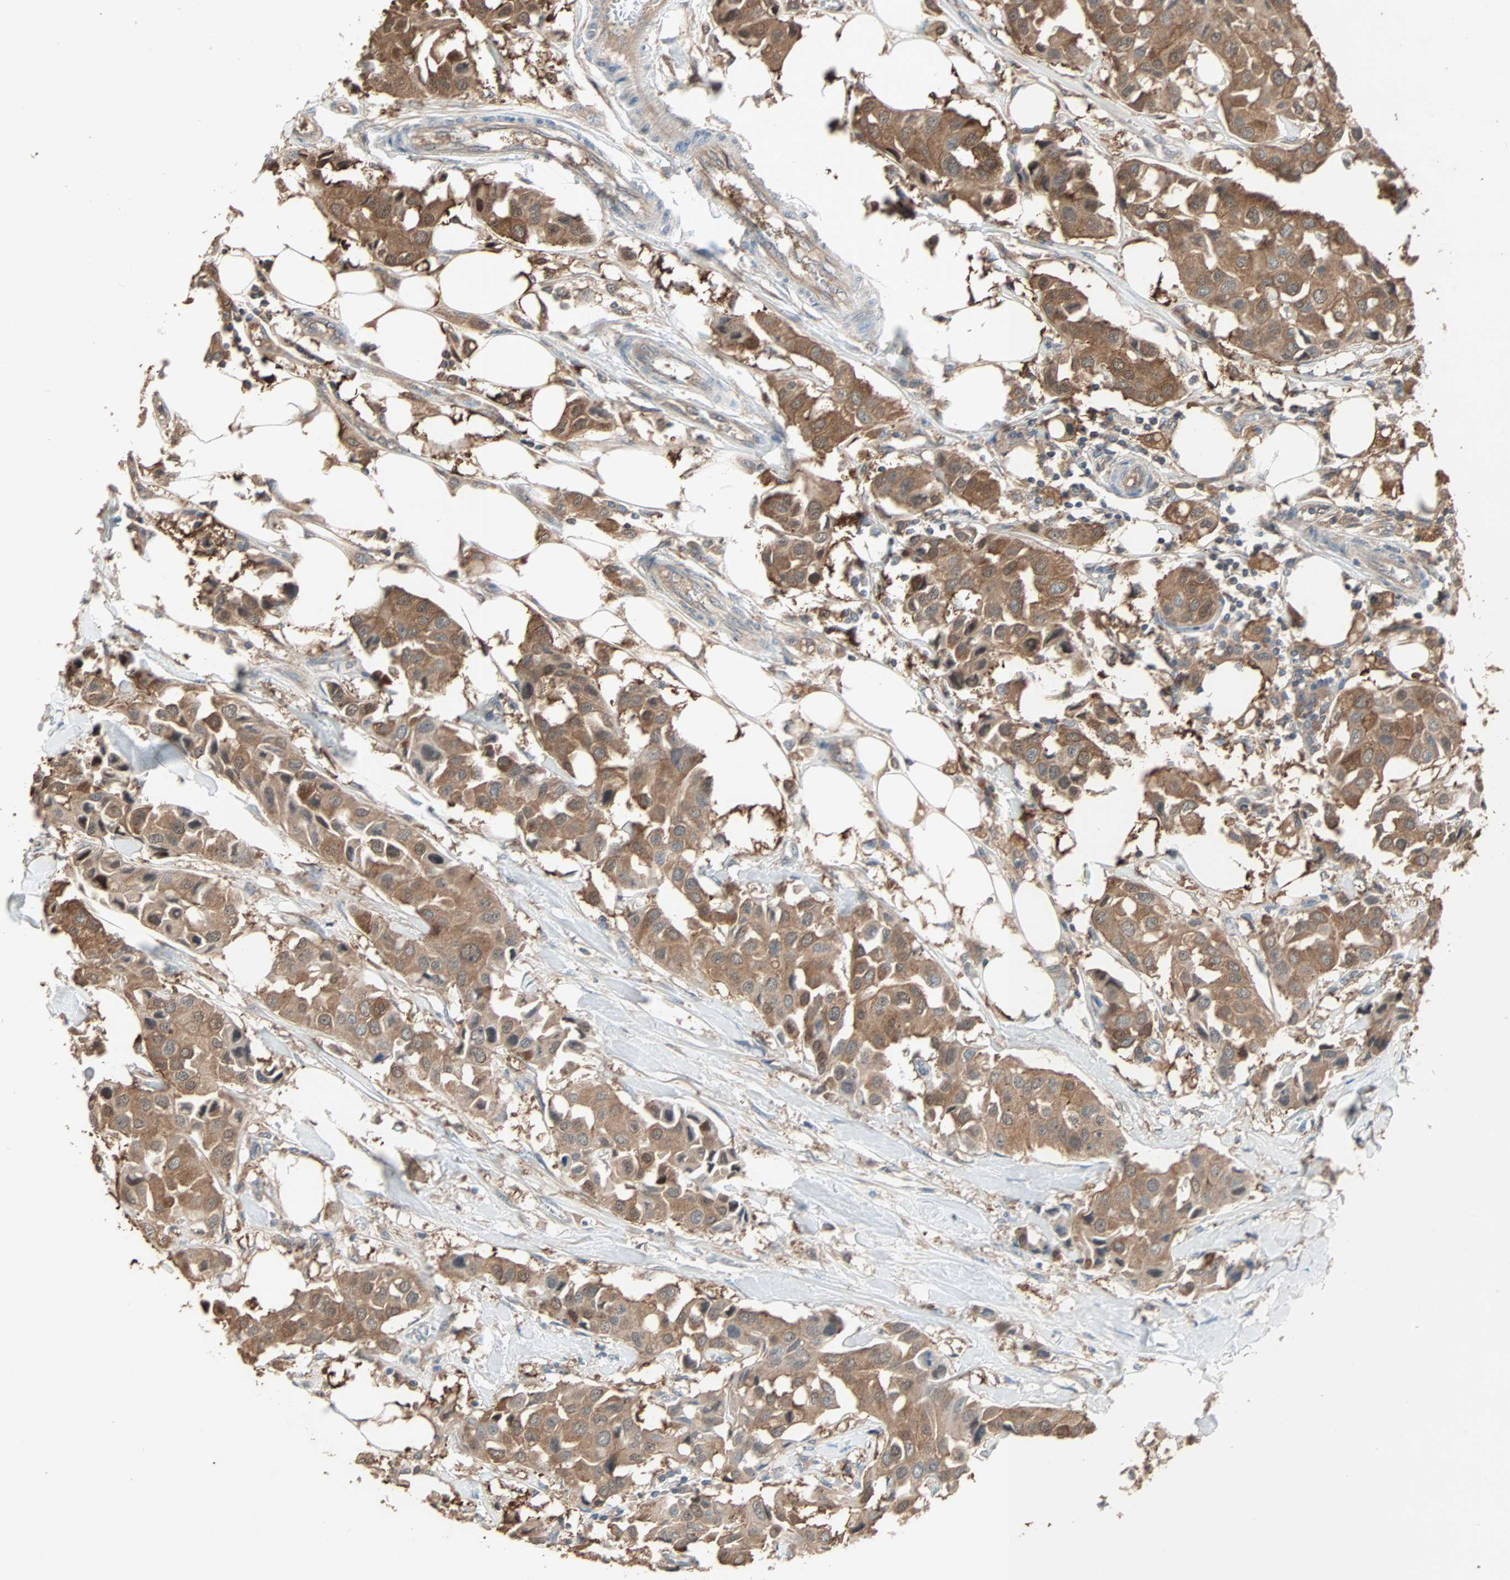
{"staining": {"intensity": "strong", "quantity": ">75%", "location": "cytoplasmic/membranous,nuclear"}, "tissue": "breast cancer", "cell_type": "Tumor cells", "image_type": "cancer", "snomed": [{"axis": "morphology", "description": "Duct carcinoma"}, {"axis": "topography", "description": "Breast"}], "caption": "Immunohistochemistry (IHC) (DAB) staining of human breast invasive ductal carcinoma demonstrates strong cytoplasmic/membranous and nuclear protein positivity in about >75% of tumor cells. (DAB (3,3'-diaminobenzidine) = brown stain, brightfield microscopy at high magnification).", "gene": "PRDX1", "patient": {"sex": "female", "age": 80}}